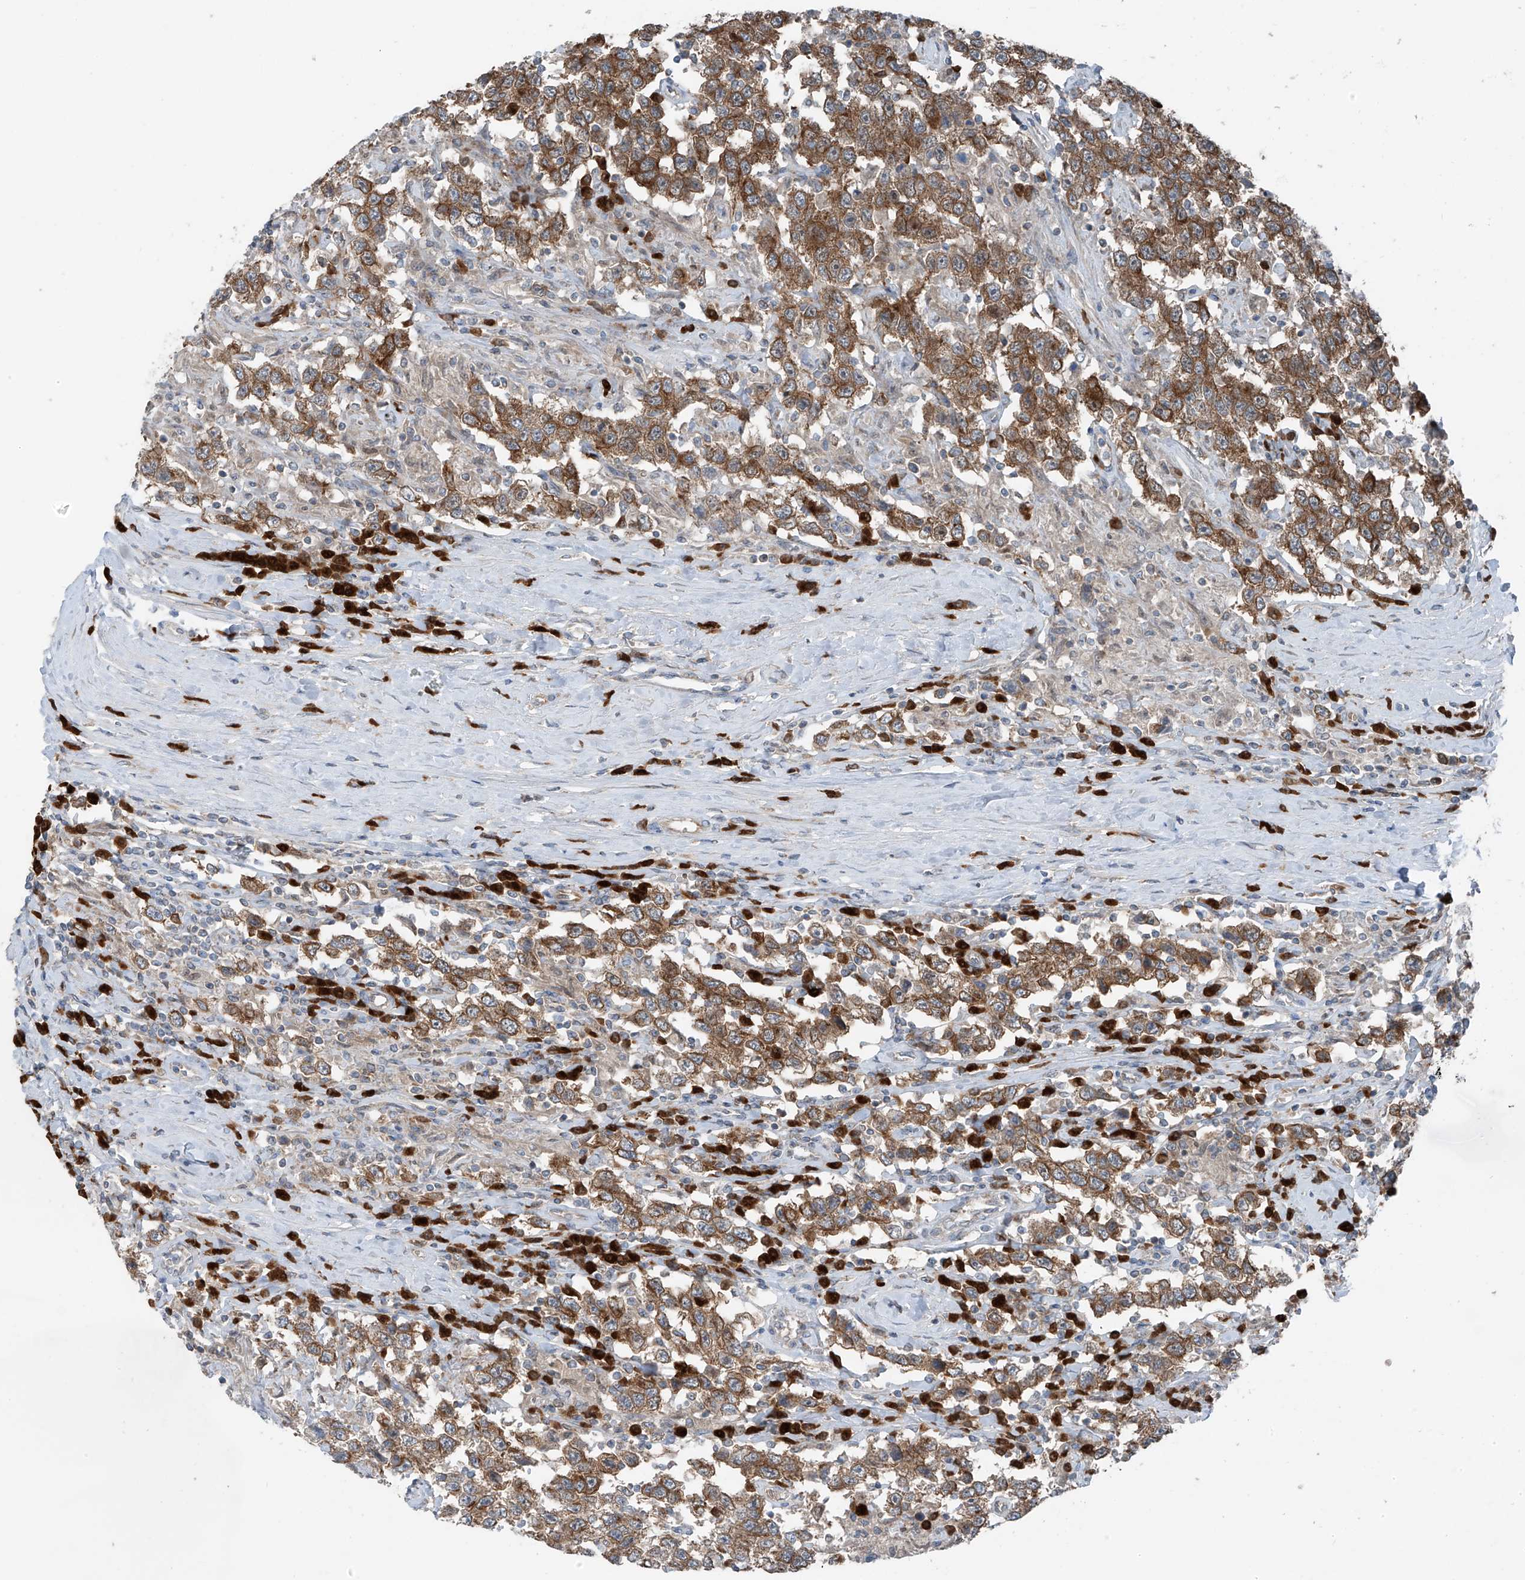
{"staining": {"intensity": "moderate", "quantity": ">75%", "location": "cytoplasmic/membranous"}, "tissue": "testis cancer", "cell_type": "Tumor cells", "image_type": "cancer", "snomed": [{"axis": "morphology", "description": "Seminoma, NOS"}, {"axis": "topography", "description": "Testis"}], "caption": "Immunohistochemical staining of human testis cancer (seminoma) demonstrates medium levels of moderate cytoplasmic/membranous protein expression in about >75% of tumor cells.", "gene": "SLC12A6", "patient": {"sex": "male", "age": 41}}